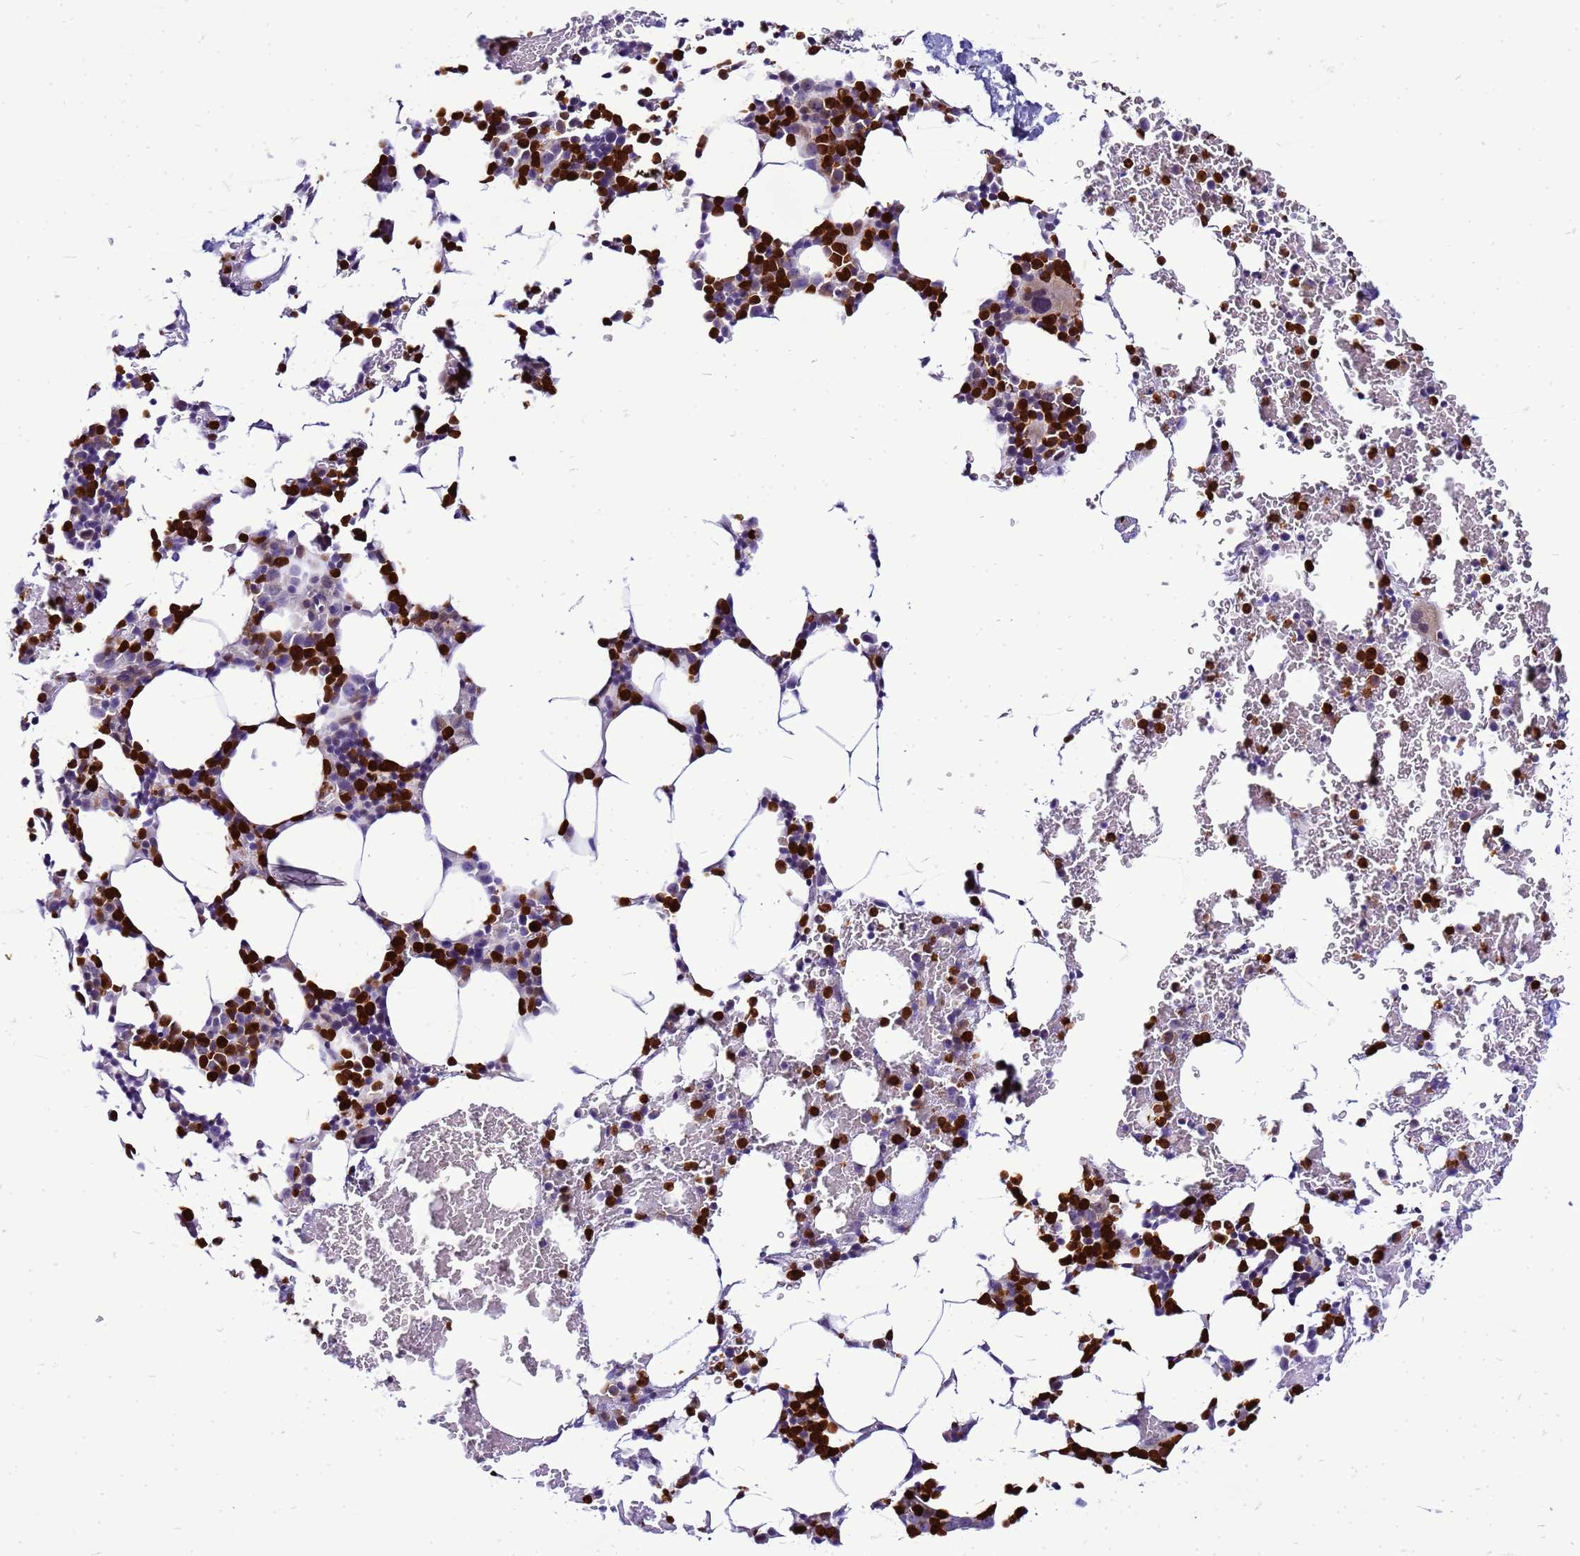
{"staining": {"intensity": "strong", "quantity": ">75%", "location": "cytoplasmic/membranous,nuclear"}, "tissue": "bone marrow", "cell_type": "Hematopoietic cells", "image_type": "normal", "snomed": [{"axis": "morphology", "description": "Normal tissue, NOS"}, {"axis": "morphology", "description": "Inflammation, NOS"}, {"axis": "topography", "description": "Bone marrow"}], "caption": "A high-resolution micrograph shows immunohistochemistry (IHC) staining of unremarkable bone marrow, which demonstrates strong cytoplasmic/membranous,nuclear expression in about >75% of hematopoietic cells. (IHC, brightfield microscopy, high magnification).", "gene": "VPS4B", "patient": {"sex": "male", "age": 41}}